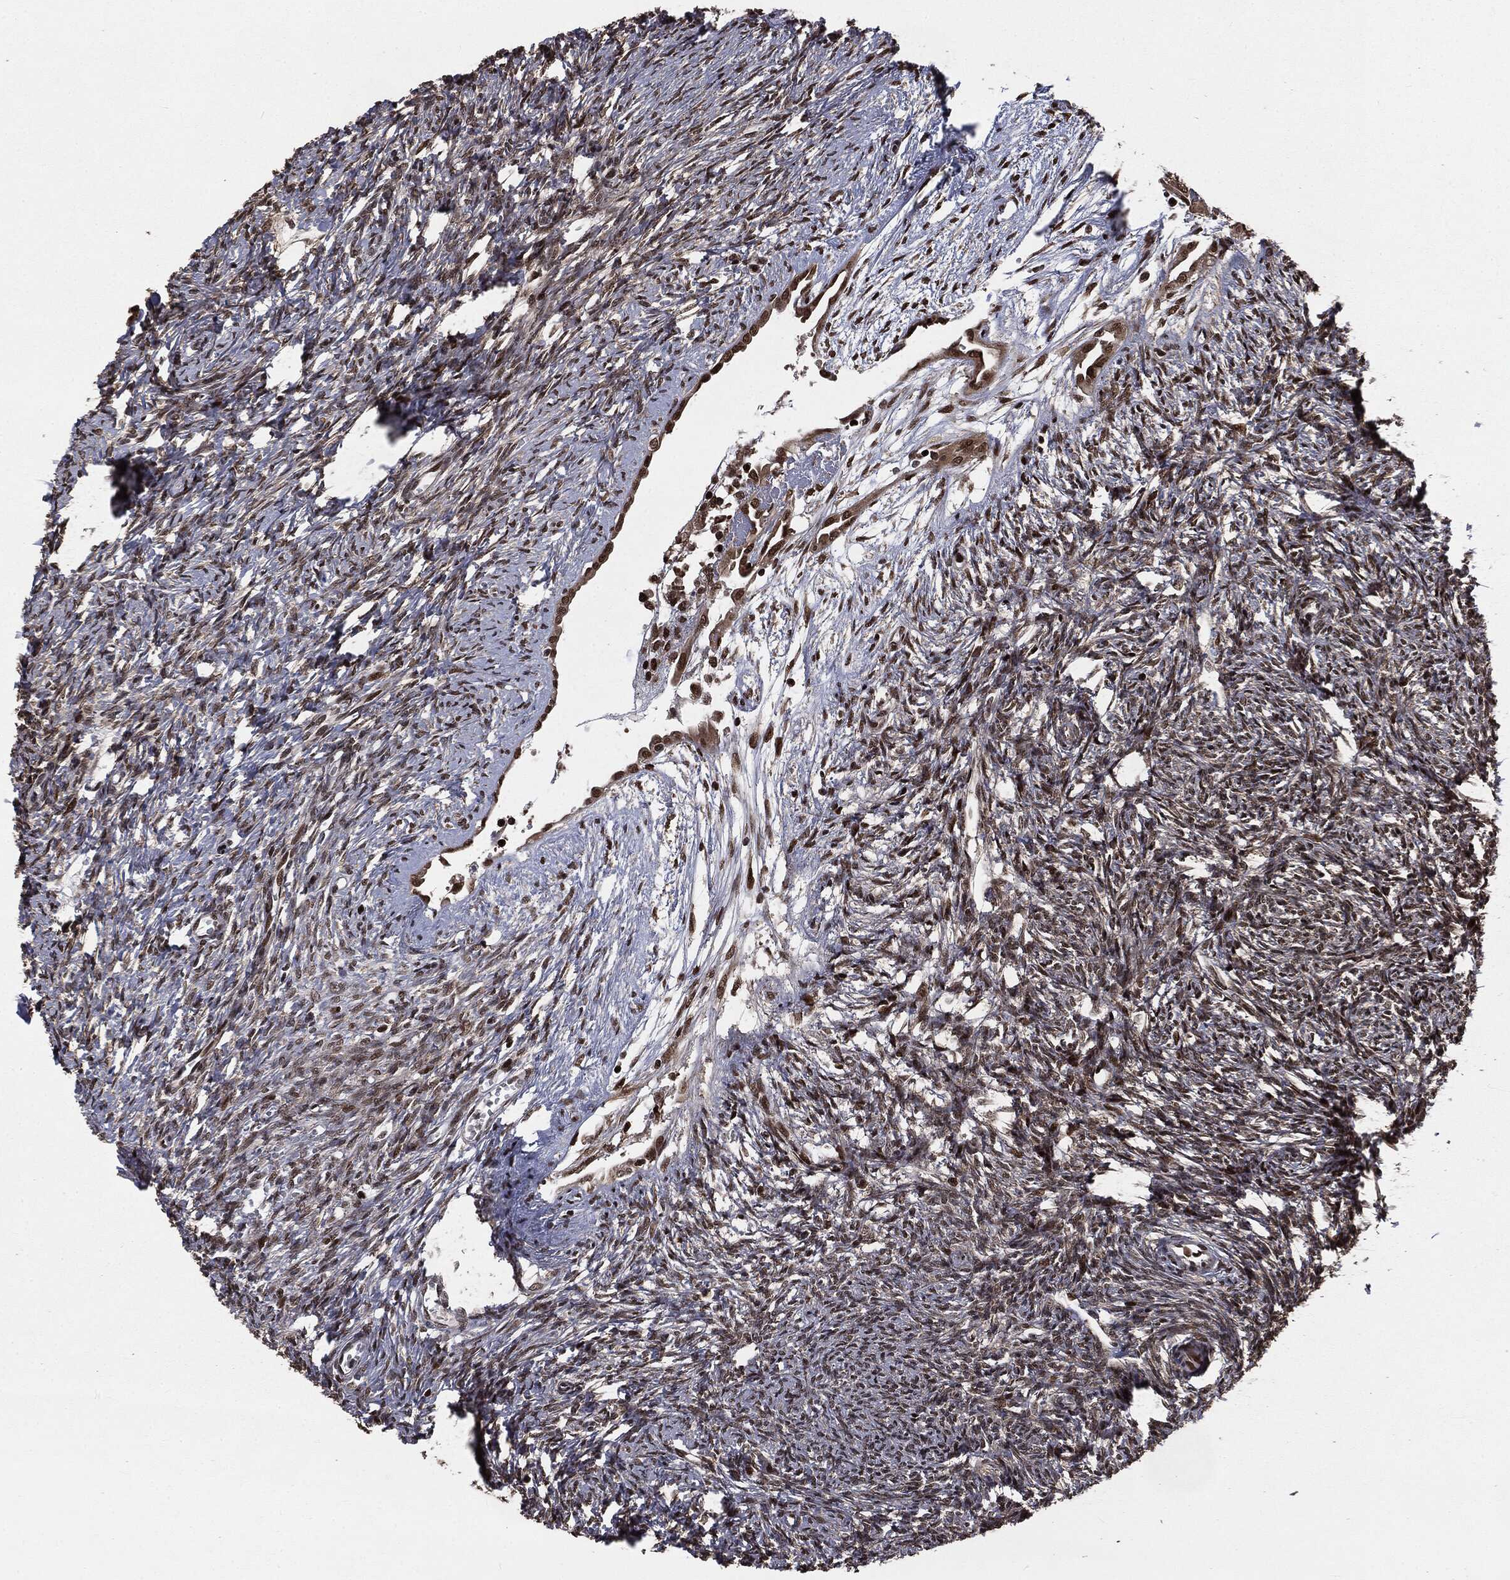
{"staining": {"intensity": "strong", "quantity": ">75%", "location": "nuclear"}, "tissue": "ovary", "cell_type": "Follicle cells", "image_type": "normal", "snomed": [{"axis": "morphology", "description": "Normal tissue, NOS"}, {"axis": "topography", "description": "Fallopian tube"}, {"axis": "topography", "description": "Ovary"}], "caption": "Ovary was stained to show a protein in brown. There is high levels of strong nuclear expression in approximately >75% of follicle cells. The staining was performed using DAB (3,3'-diaminobenzidine), with brown indicating positive protein expression. Nuclei are stained blue with hematoxylin.", "gene": "DVL2", "patient": {"sex": "female", "age": 33}}